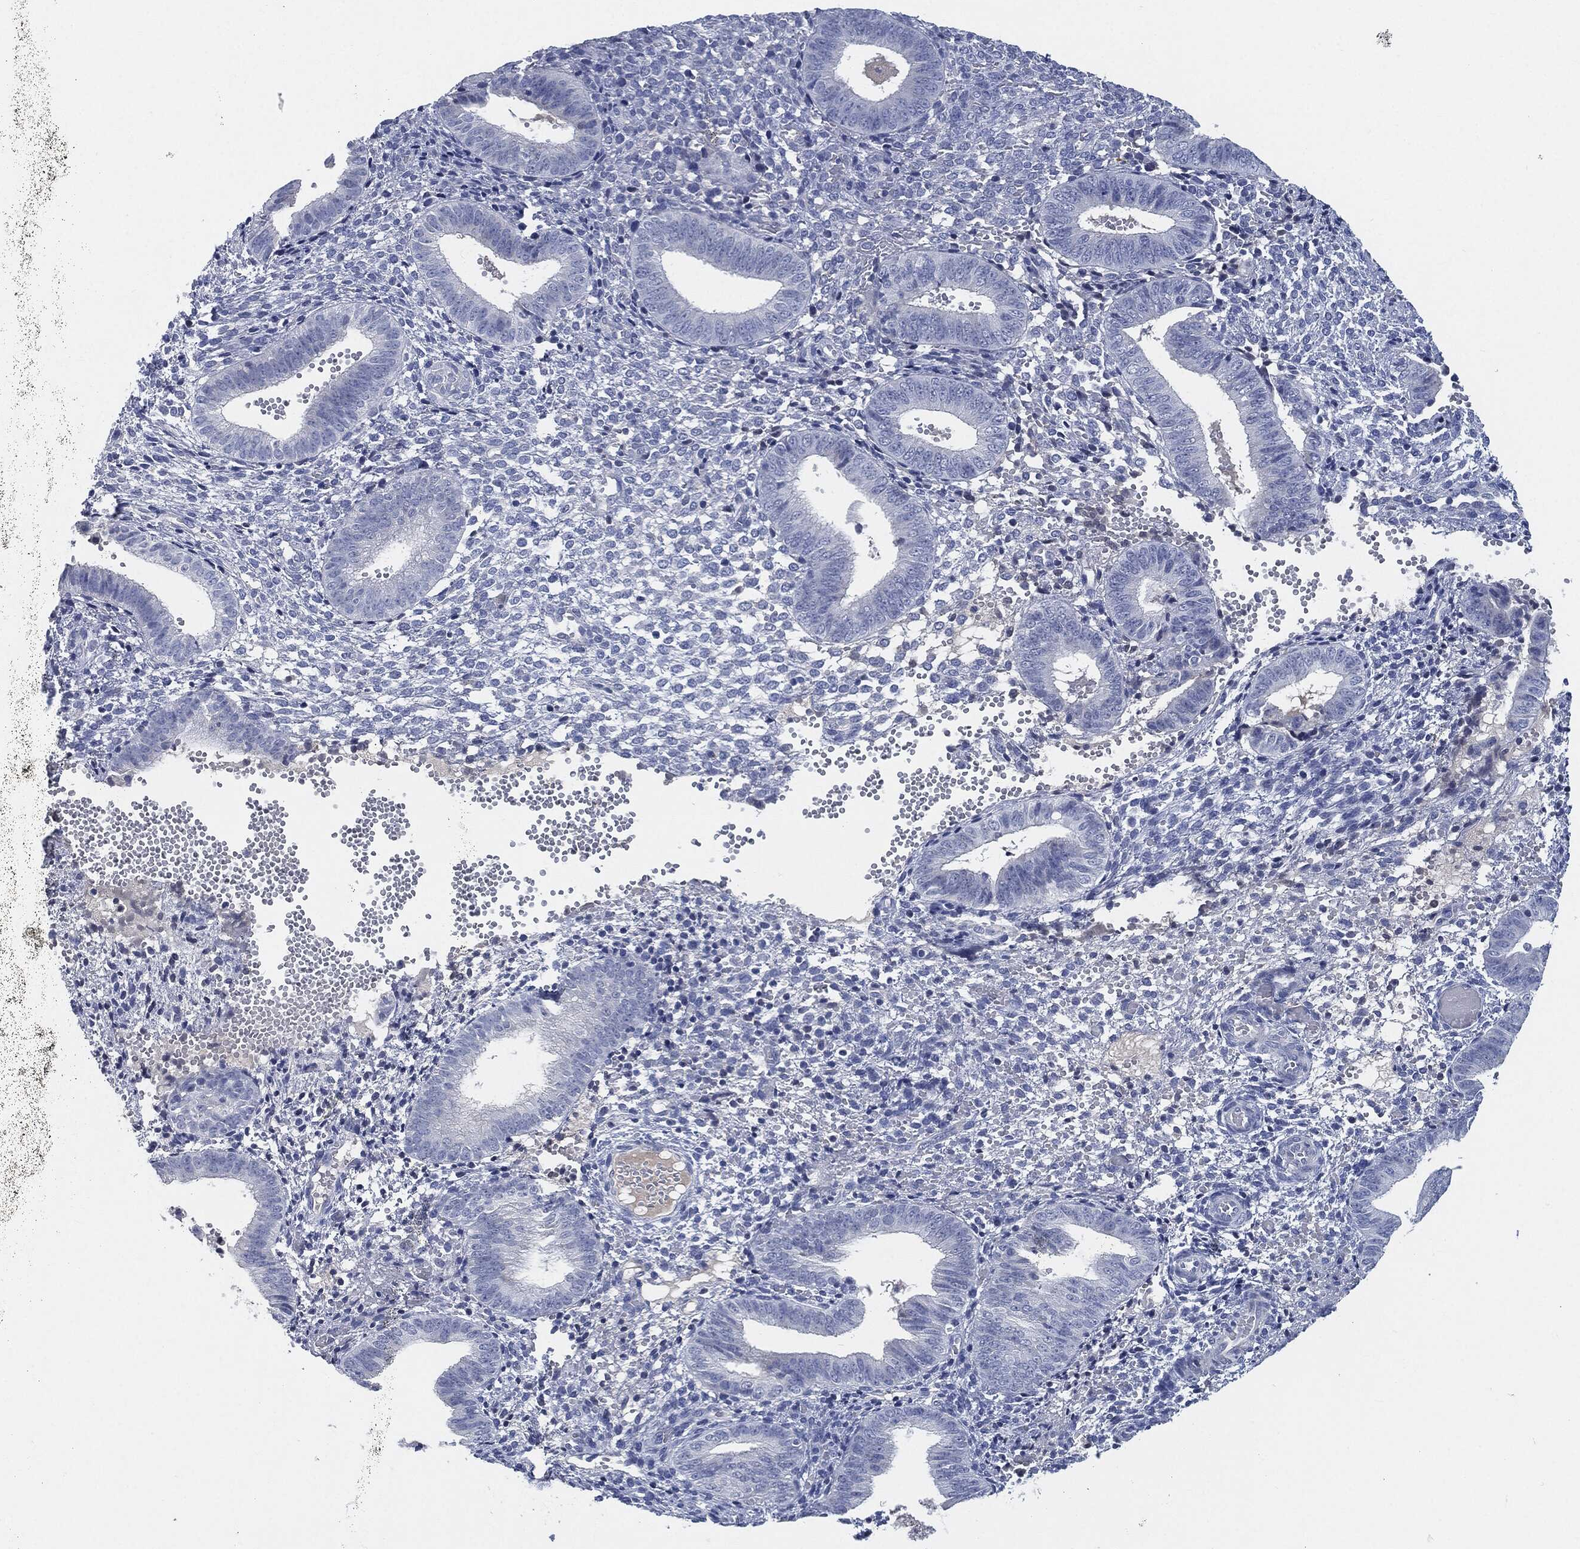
{"staining": {"intensity": "negative", "quantity": "none", "location": "none"}, "tissue": "endometrium", "cell_type": "Cells in endometrial stroma", "image_type": "normal", "snomed": [{"axis": "morphology", "description": "Normal tissue, NOS"}, {"axis": "topography", "description": "Endometrium"}], "caption": "IHC of normal endometrium demonstrates no expression in cells in endometrial stroma.", "gene": "CD27", "patient": {"sex": "female", "age": 42}}